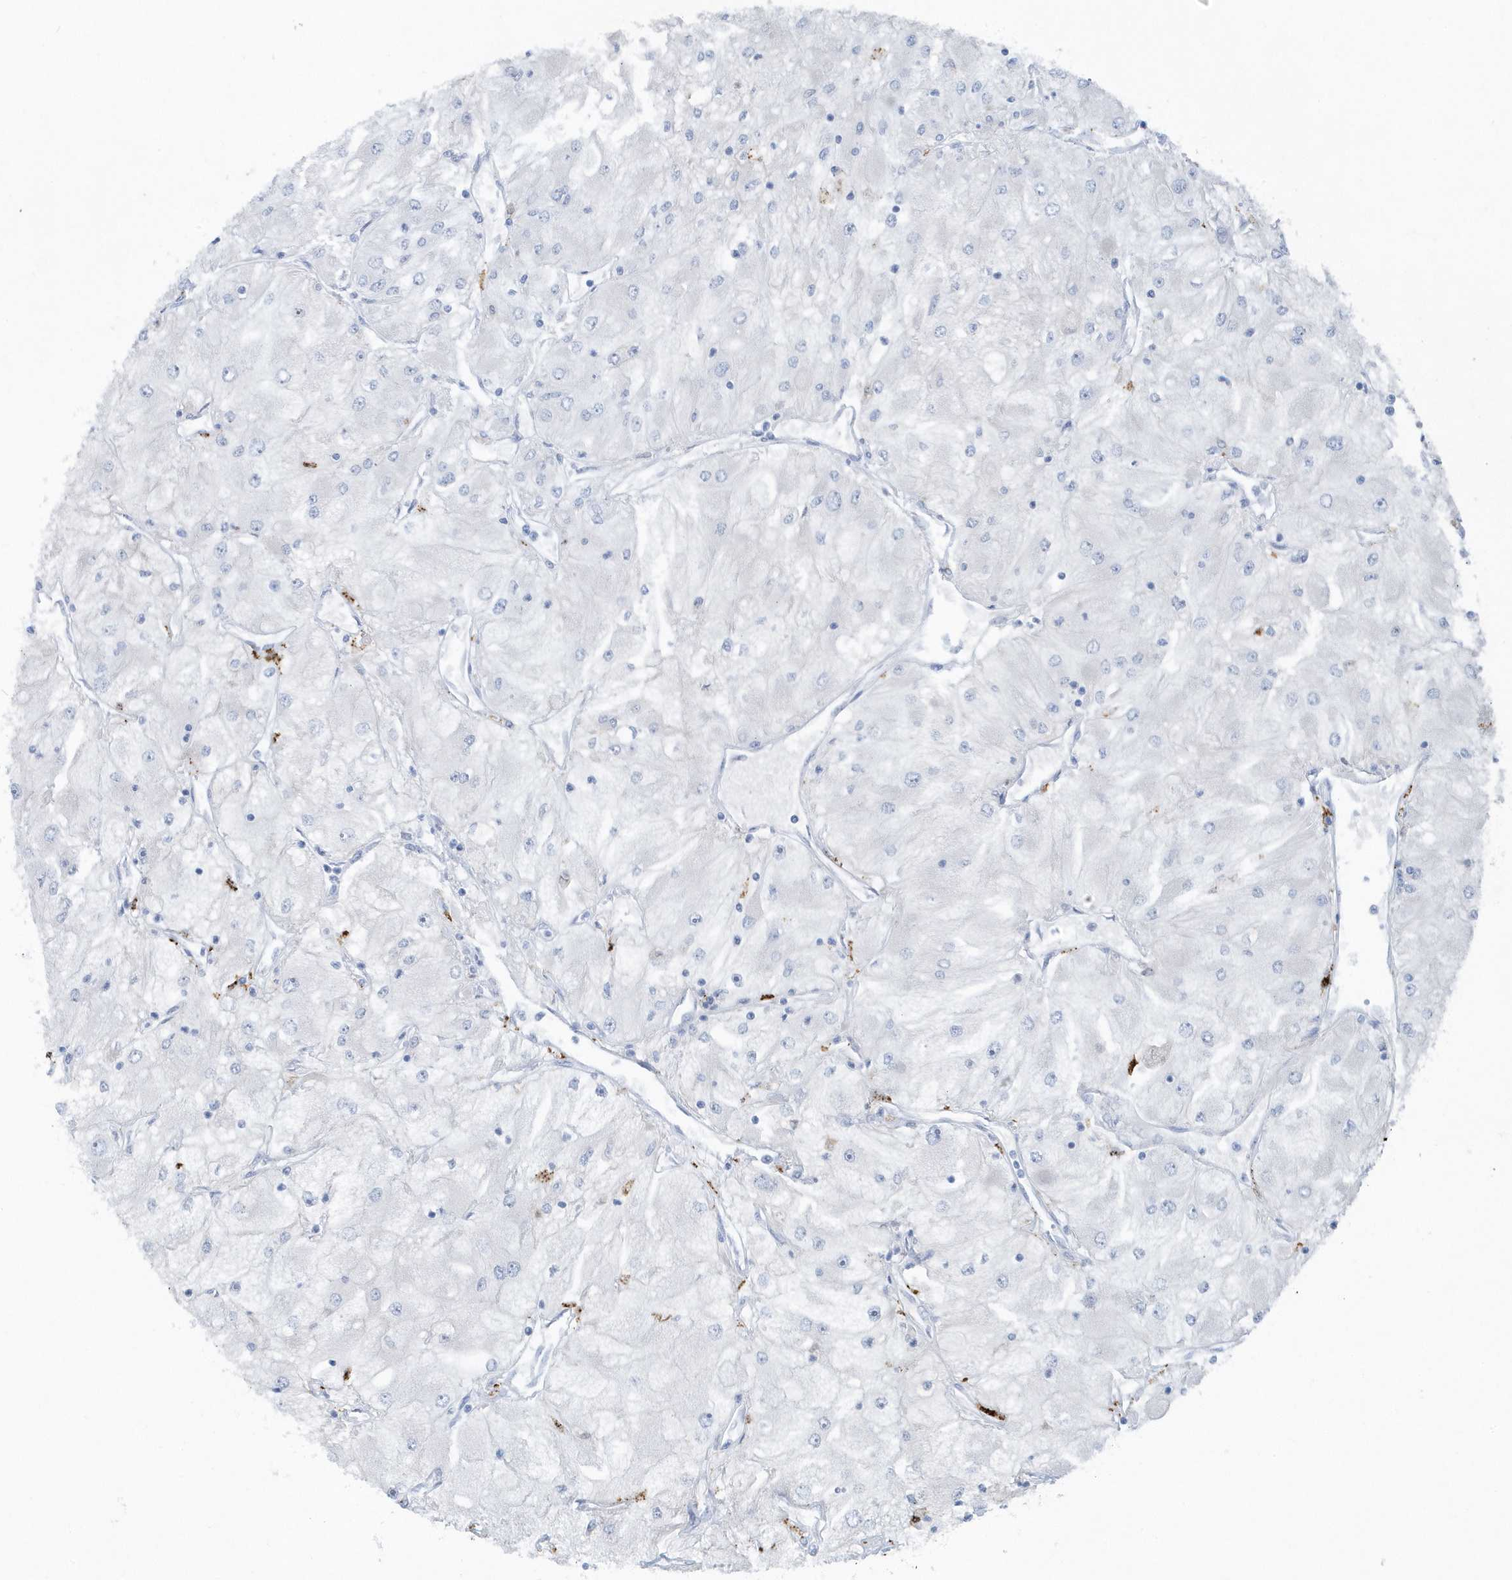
{"staining": {"intensity": "negative", "quantity": "none", "location": "none"}, "tissue": "renal cancer", "cell_type": "Tumor cells", "image_type": "cancer", "snomed": [{"axis": "morphology", "description": "Adenocarcinoma, NOS"}, {"axis": "topography", "description": "Kidney"}], "caption": "High magnification brightfield microscopy of renal cancer (adenocarcinoma) stained with DAB (brown) and counterstained with hematoxylin (blue): tumor cells show no significant staining.", "gene": "FAM98A", "patient": {"sex": "male", "age": 80}}